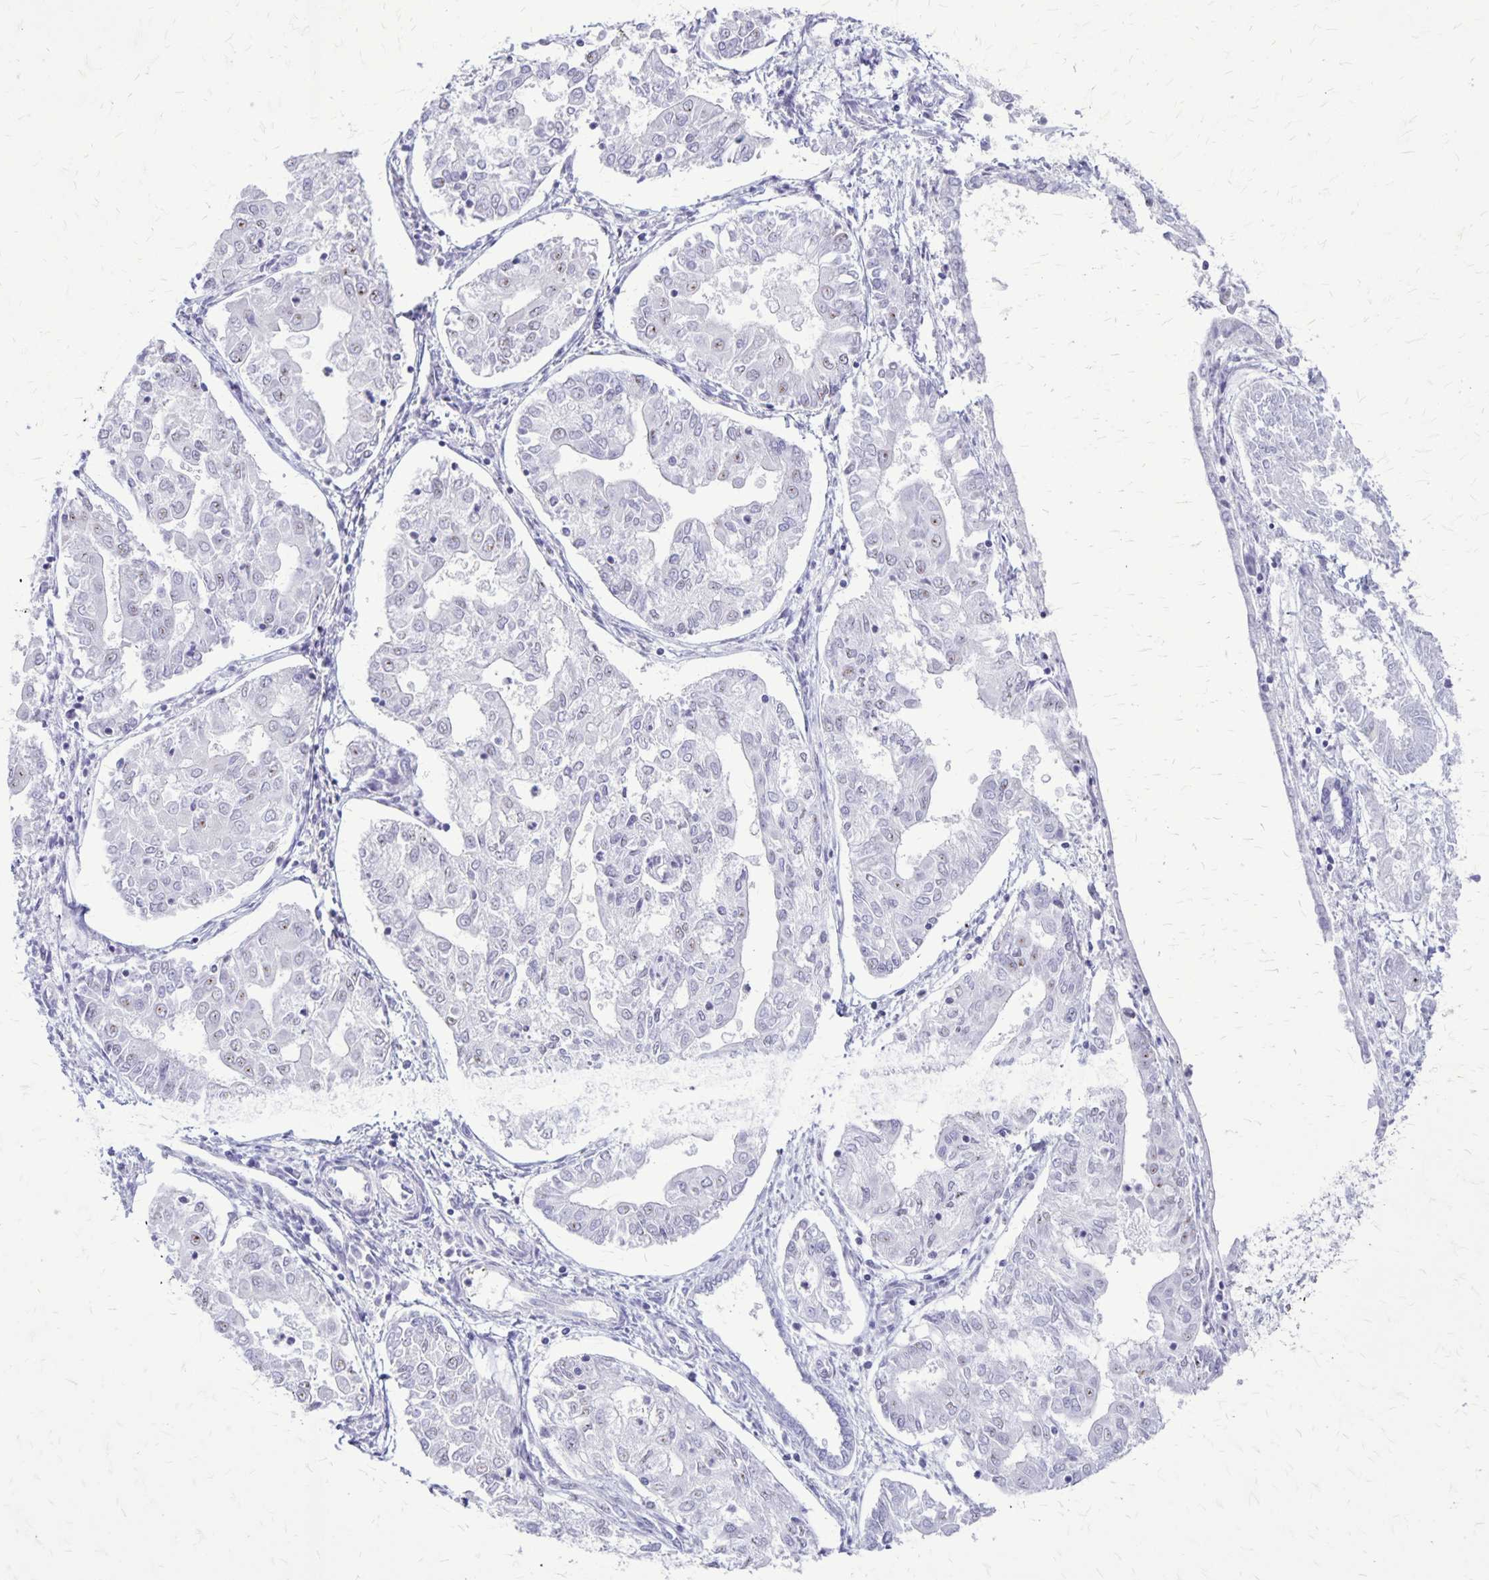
{"staining": {"intensity": "negative", "quantity": "none", "location": "none"}, "tissue": "endometrial cancer", "cell_type": "Tumor cells", "image_type": "cancer", "snomed": [{"axis": "morphology", "description": "Adenocarcinoma, NOS"}, {"axis": "topography", "description": "Endometrium"}], "caption": "This image is of endometrial cancer stained with immunohistochemistry to label a protein in brown with the nuclei are counter-stained blue. There is no expression in tumor cells. (DAB (3,3'-diaminobenzidine) immunohistochemistry, high magnification).", "gene": "GP9", "patient": {"sex": "female", "age": 68}}